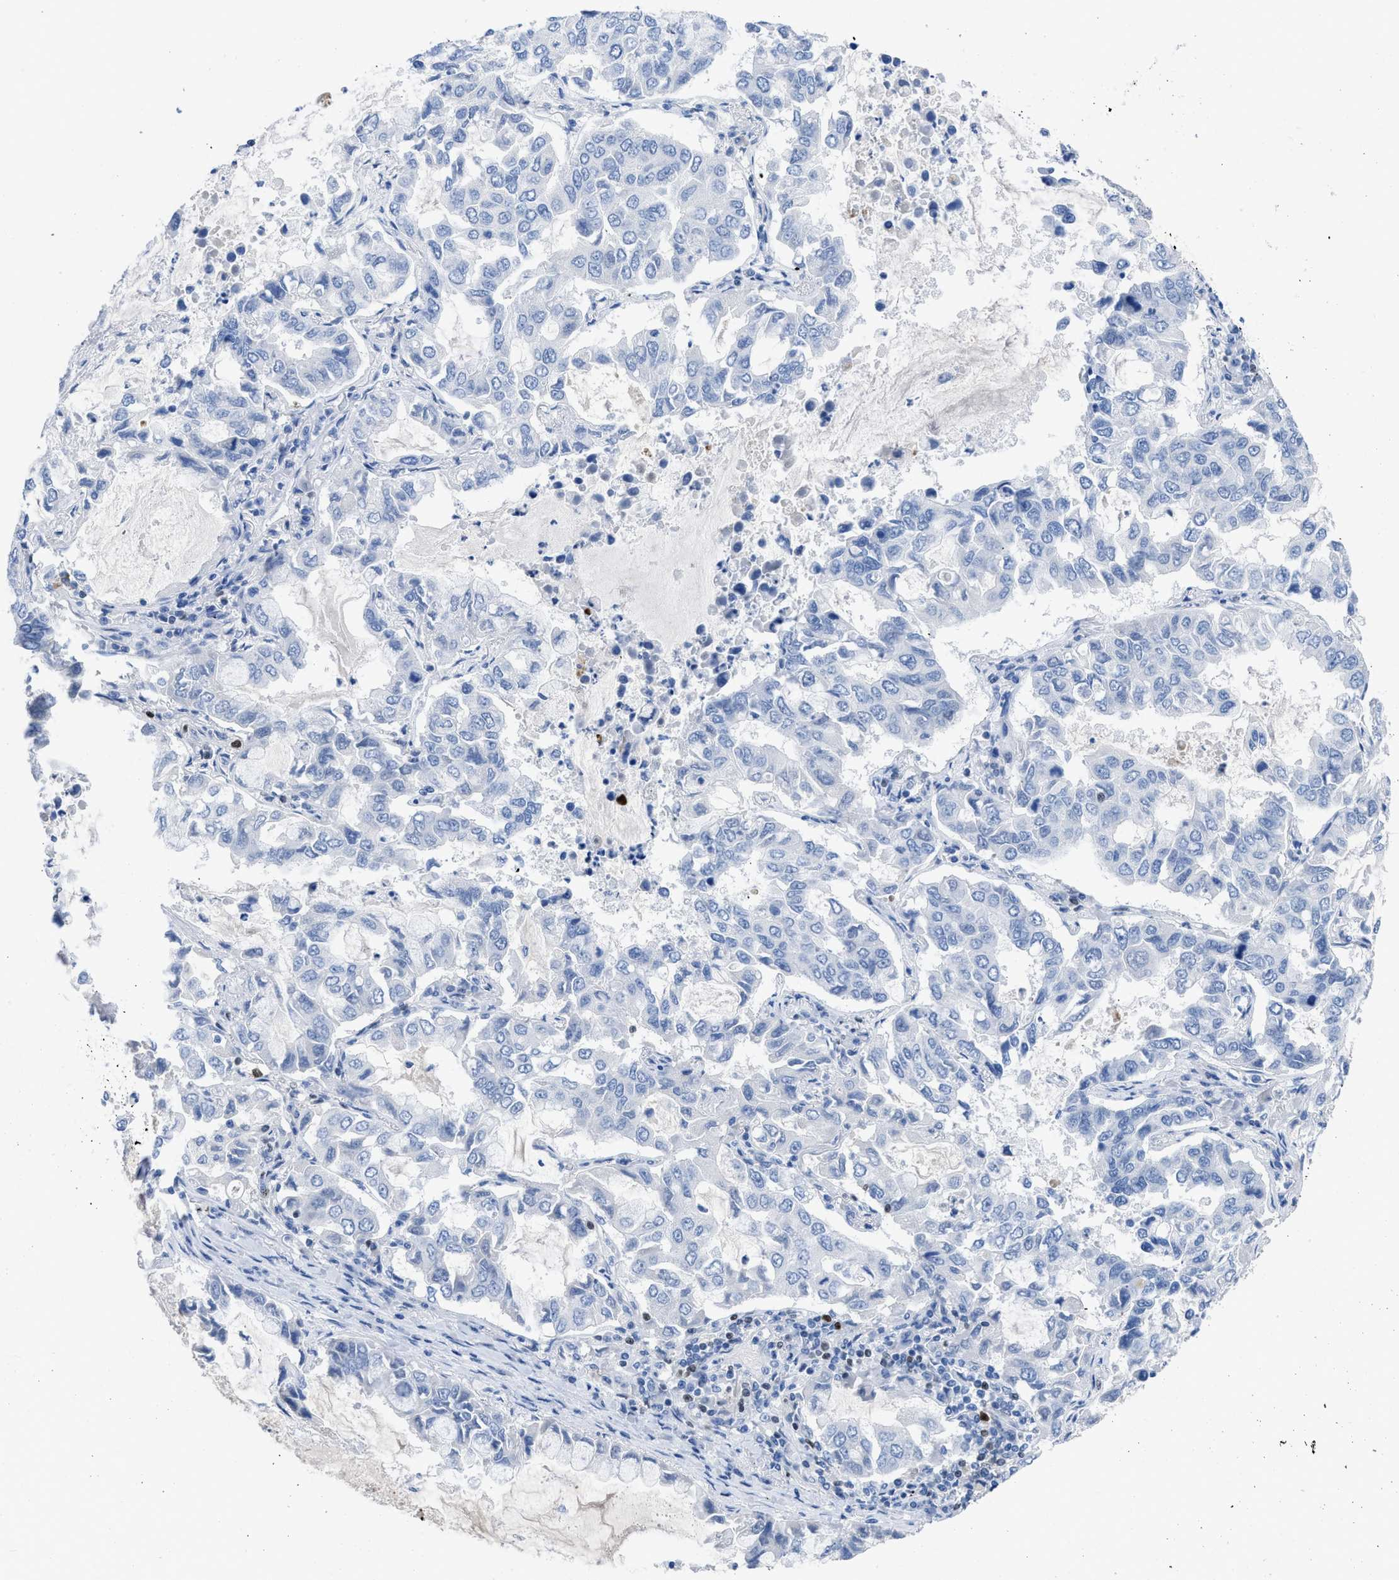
{"staining": {"intensity": "negative", "quantity": "none", "location": "none"}, "tissue": "lung cancer", "cell_type": "Tumor cells", "image_type": "cancer", "snomed": [{"axis": "morphology", "description": "Adenocarcinoma, NOS"}, {"axis": "topography", "description": "Lung"}], "caption": "Immunohistochemistry of human adenocarcinoma (lung) reveals no staining in tumor cells.", "gene": "LEF1", "patient": {"sex": "male", "age": 64}}